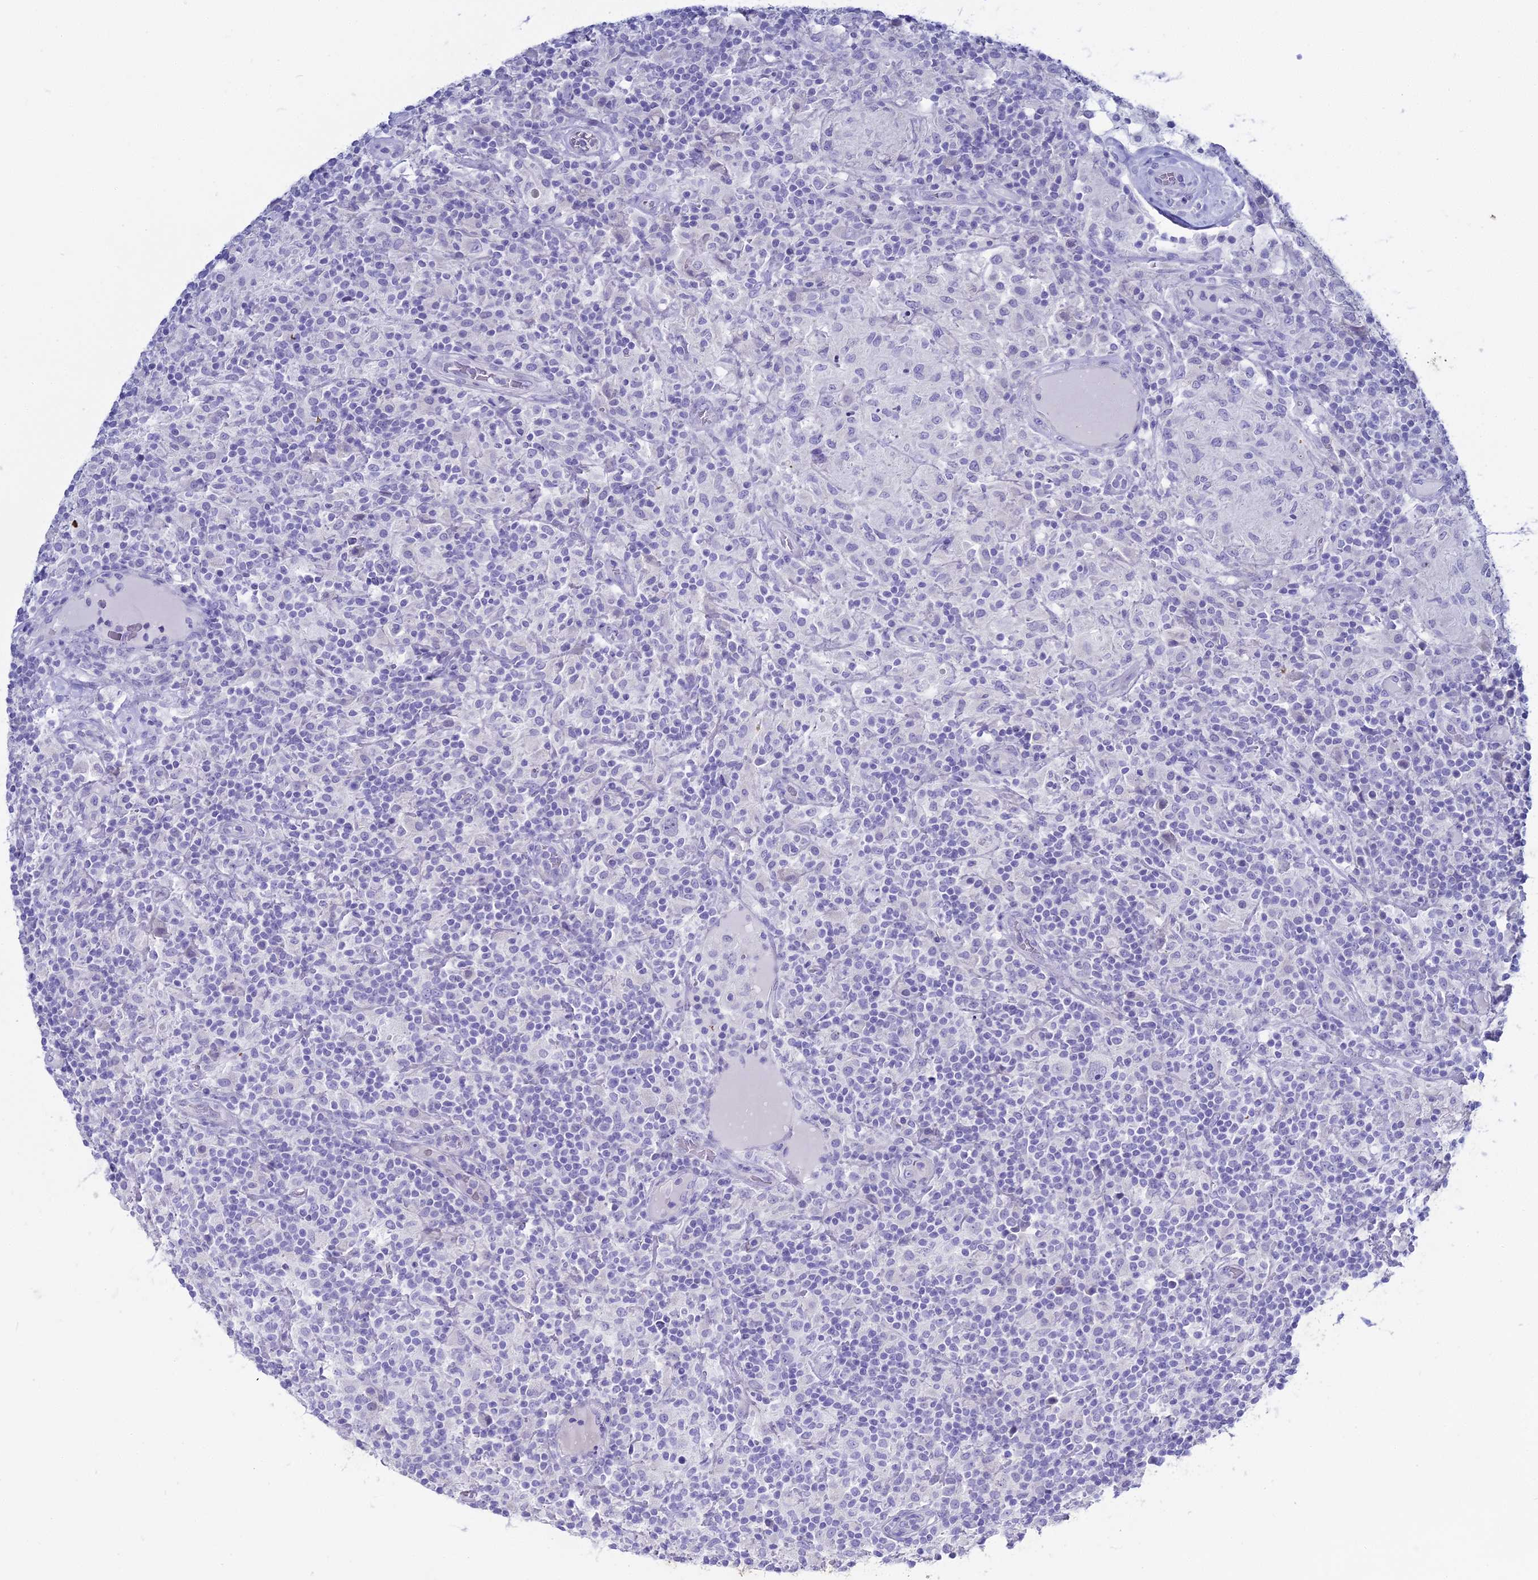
{"staining": {"intensity": "negative", "quantity": "none", "location": "none"}, "tissue": "lymphoma", "cell_type": "Tumor cells", "image_type": "cancer", "snomed": [{"axis": "morphology", "description": "Hodgkin's disease, NOS"}, {"axis": "topography", "description": "Lymph node"}], "caption": "This is an IHC photomicrograph of human Hodgkin's disease. There is no positivity in tumor cells.", "gene": "S100A7", "patient": {"sex": "male", "age": 70}}